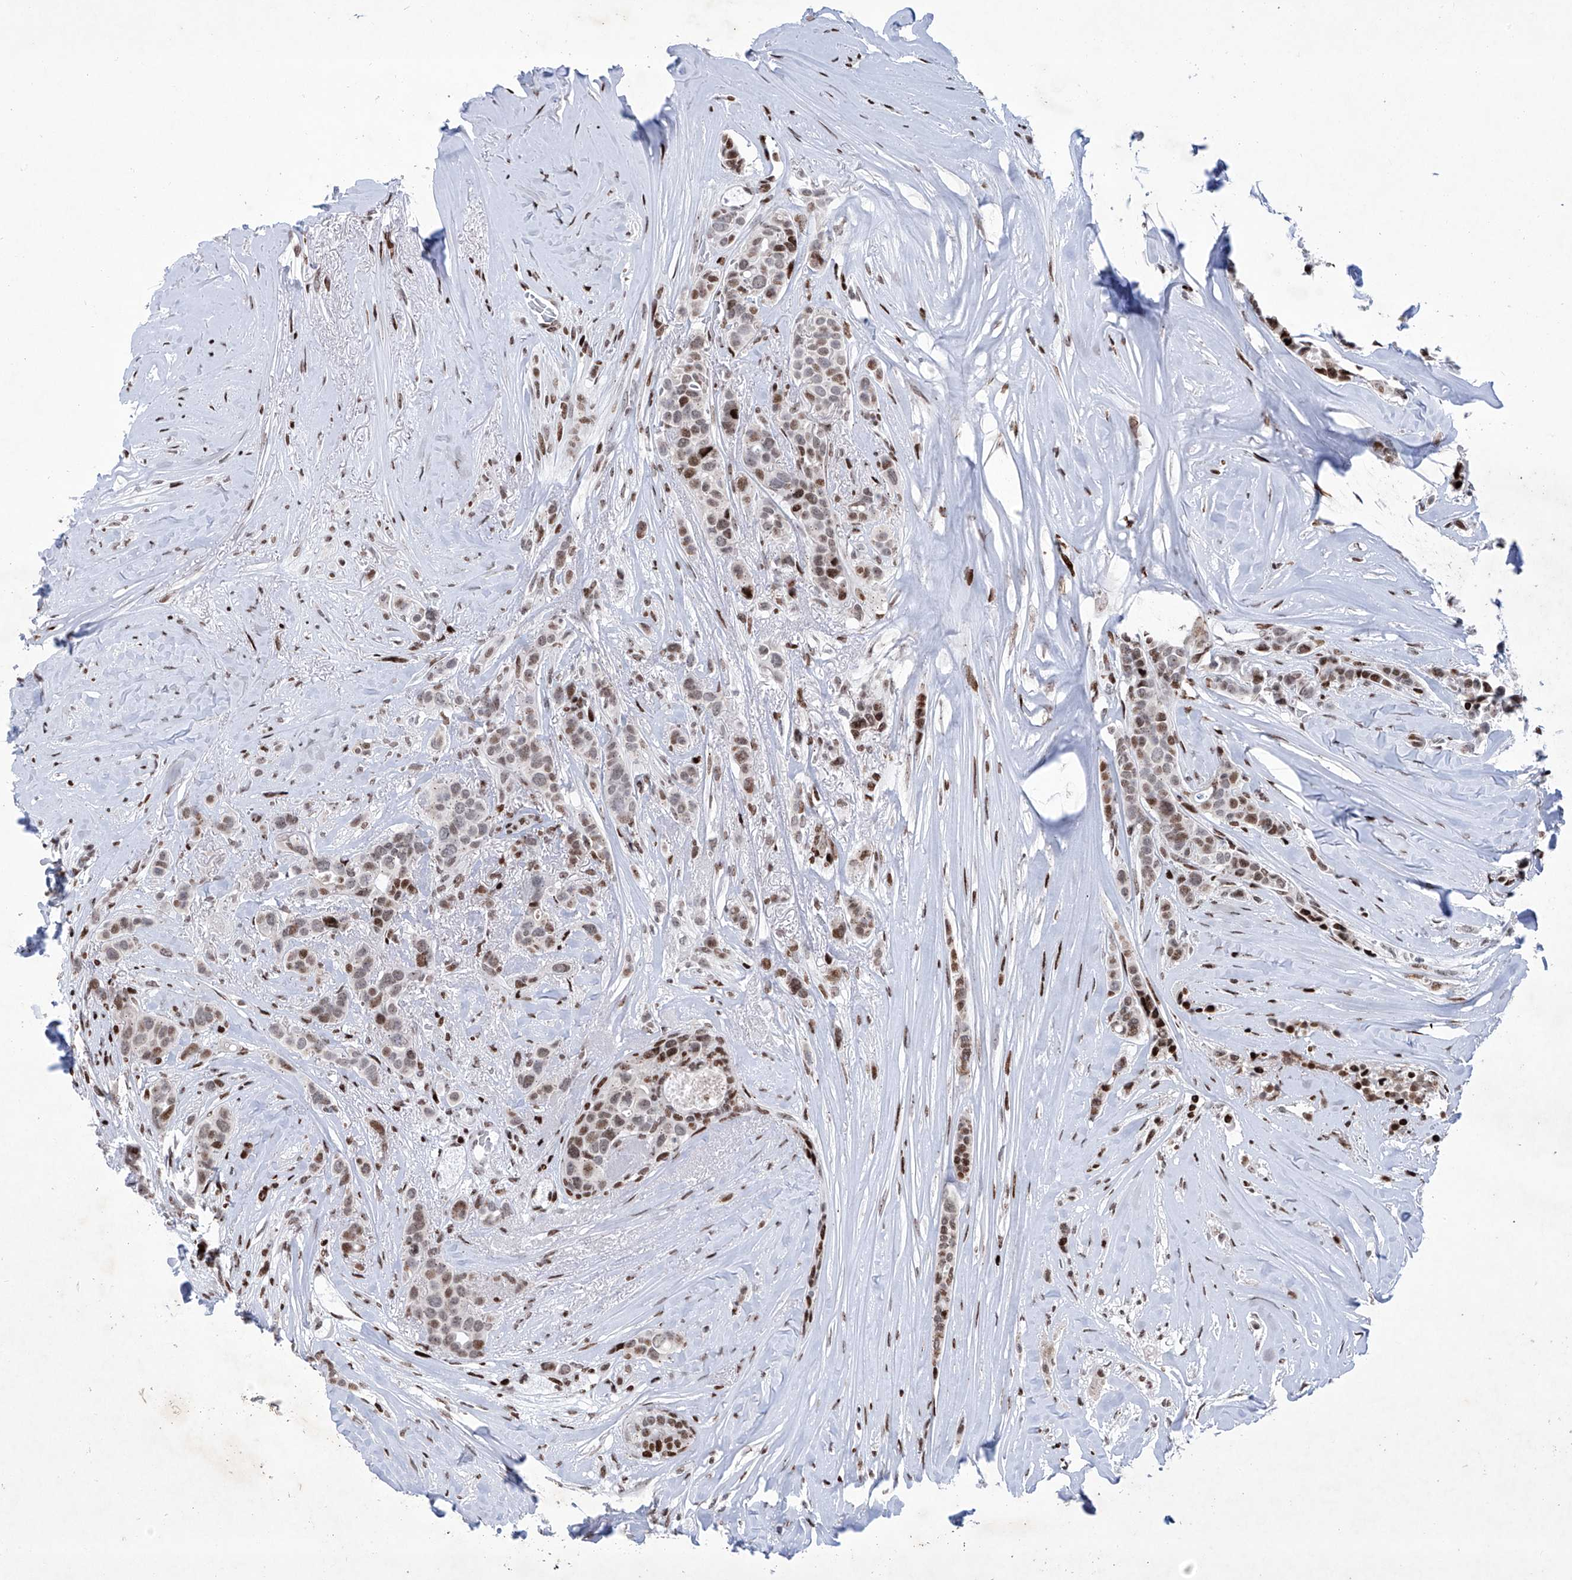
{"staining": {"intensity": "moderate", "quantity": ">75%", "location": "nuclear"}, "tissue": "breast cancer", "cell_type": "Tumor cells", "image_type": "cancer", "snomed": [{"axis": "morphology", "description": "Lobular carcinoma"}, {"axis": "topography", "description": "Breast"}], "caption": "Tumor cells display moderate nuclear expression in about >75% of cells in breast lobular carcinoma. The protein is stained brown, and the nuclei are stained in blue (DAB IHC with brightfield microscopy, high magnification).", "gene": "HEY2", "patient": {"sex": "female", "age": 51}}